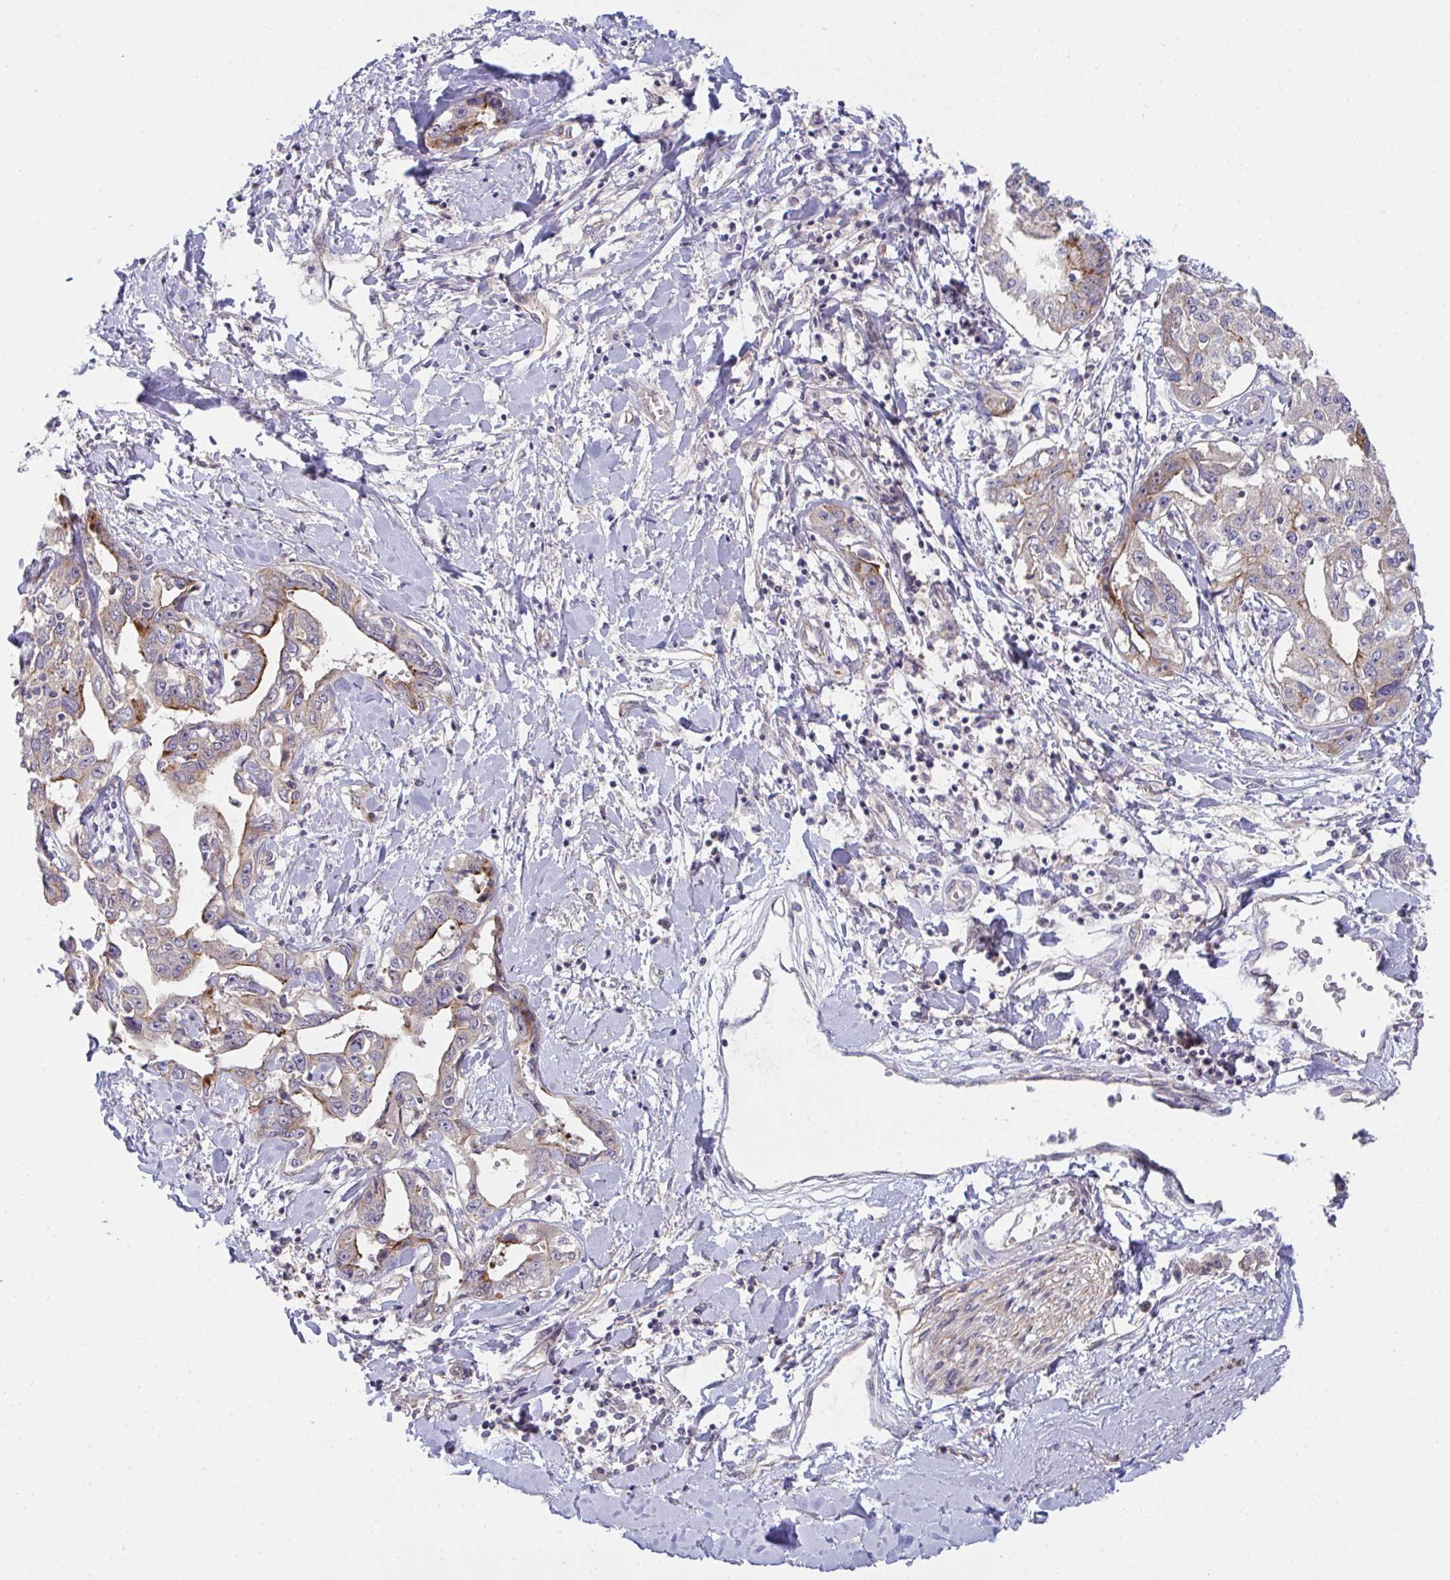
{"staining": {"intensity": "moderate", "quantity": "<25%", "location": "cytoplasmic/membranous"}, "tissue": "liver cancer", "cell_type": "Tumor cells", "image_type": "cancer", "snomed": [{"axis": "morphology", "description": "Cholangiocarcinoma"}, {"axis": "topography", "description": "Liver"}], "caption": "Approximately <25% of tumor cells in liver cholangiocarcinoma display moderate cytoplasmic/membranous protein positivity as visualized by brown immunohistochemical staining.", "gene": "CASP9", "patient": {"sex": "male", "age": 59}}